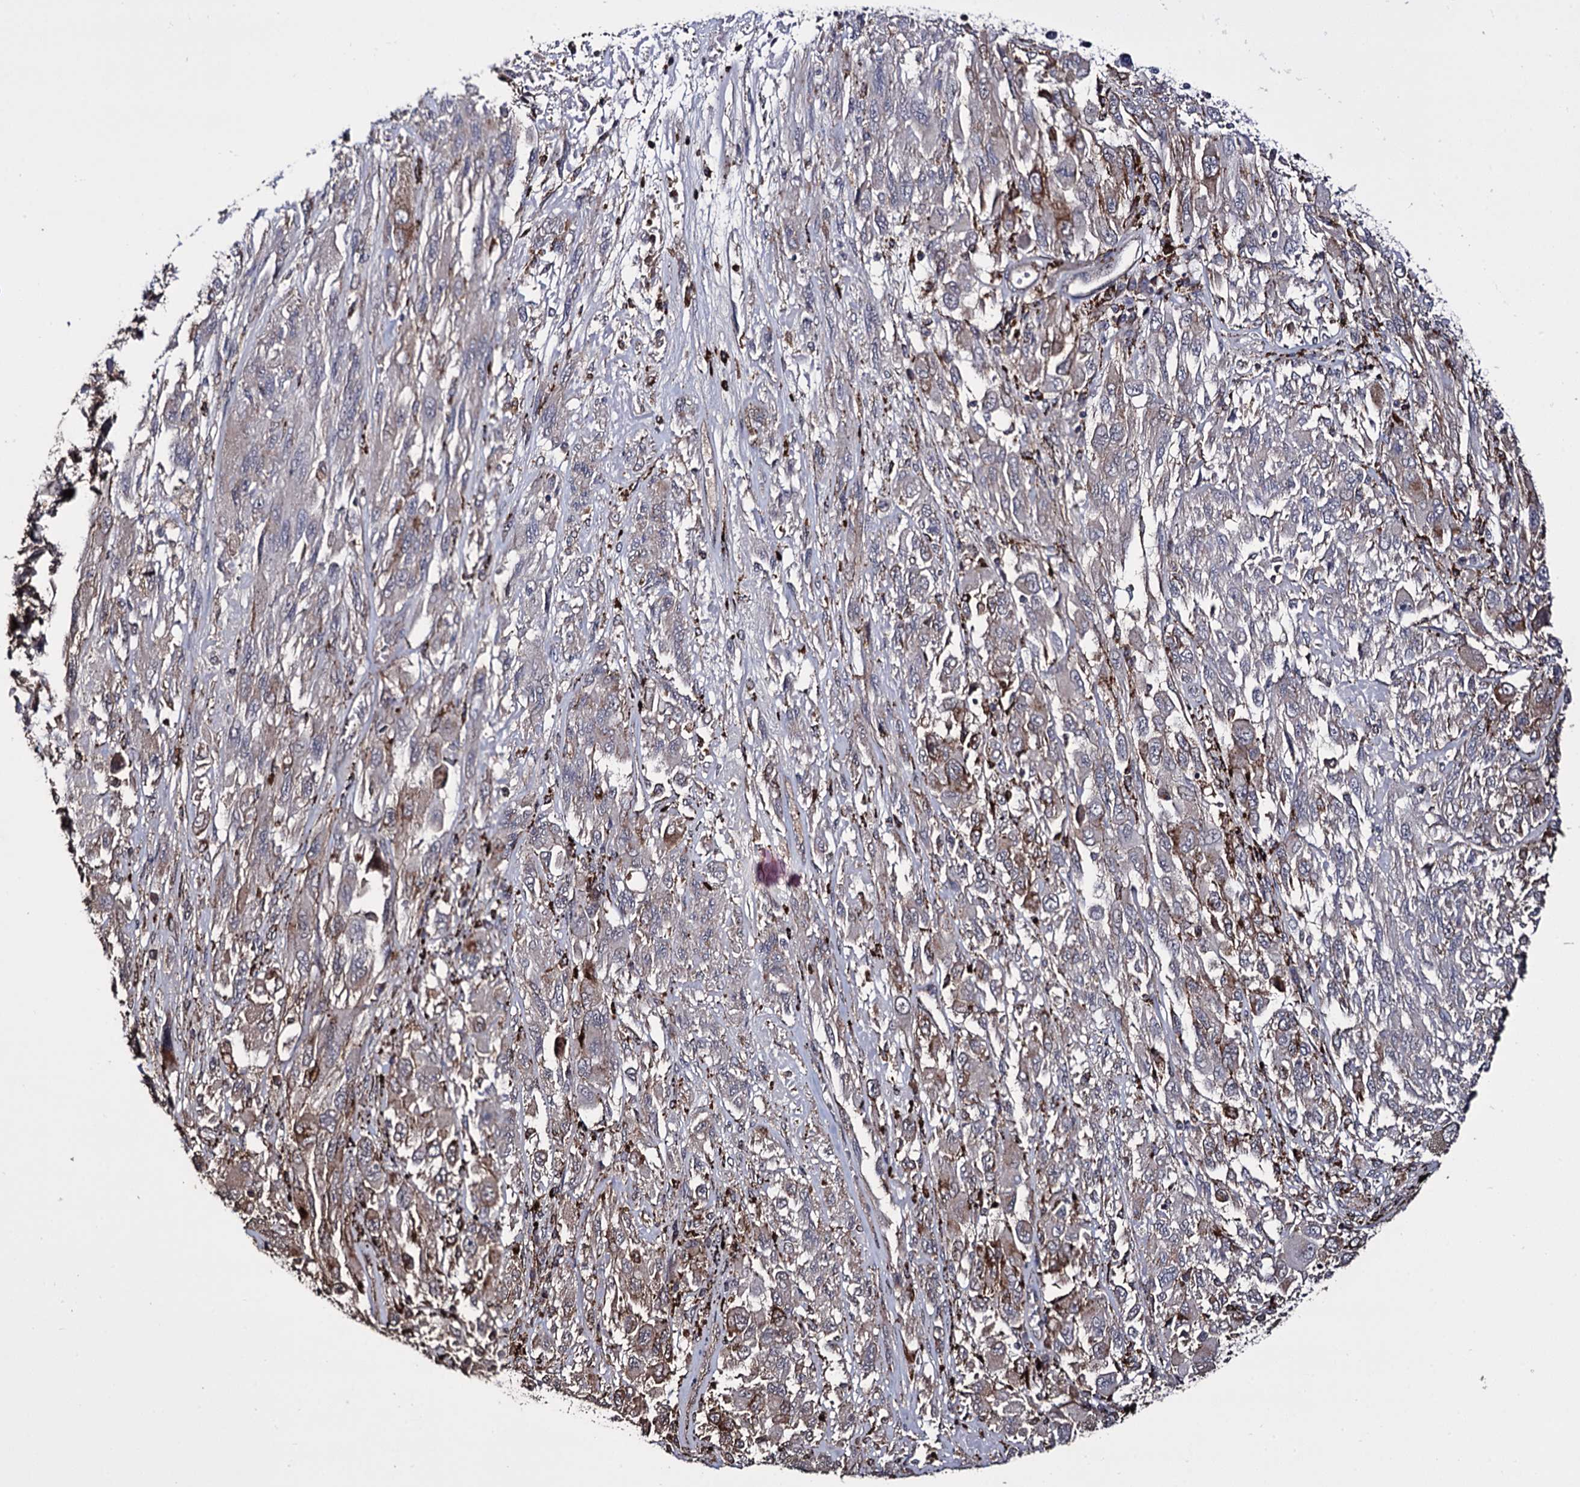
{"staining": {"intensity": "moderate", "quantity": "<25%", "location": "cytoplasmic/membranous"}, "tissue": "melanoma", "cell_type": "Tumor cells", "image_type": "cancer", "snomed": [{"axis": "morphology", "description": "Malignant melanoma, NOS"}, {"axis": "topography", "description": "Skin"}], "caption": "Immunohistochemical staining of melanoma shows low levels of moderate cytoplasmic/membranous positivity in approximately <25% of tumor cells.", "gene": "MICAL2", "patient": {"sex": "female", "age": 91}}